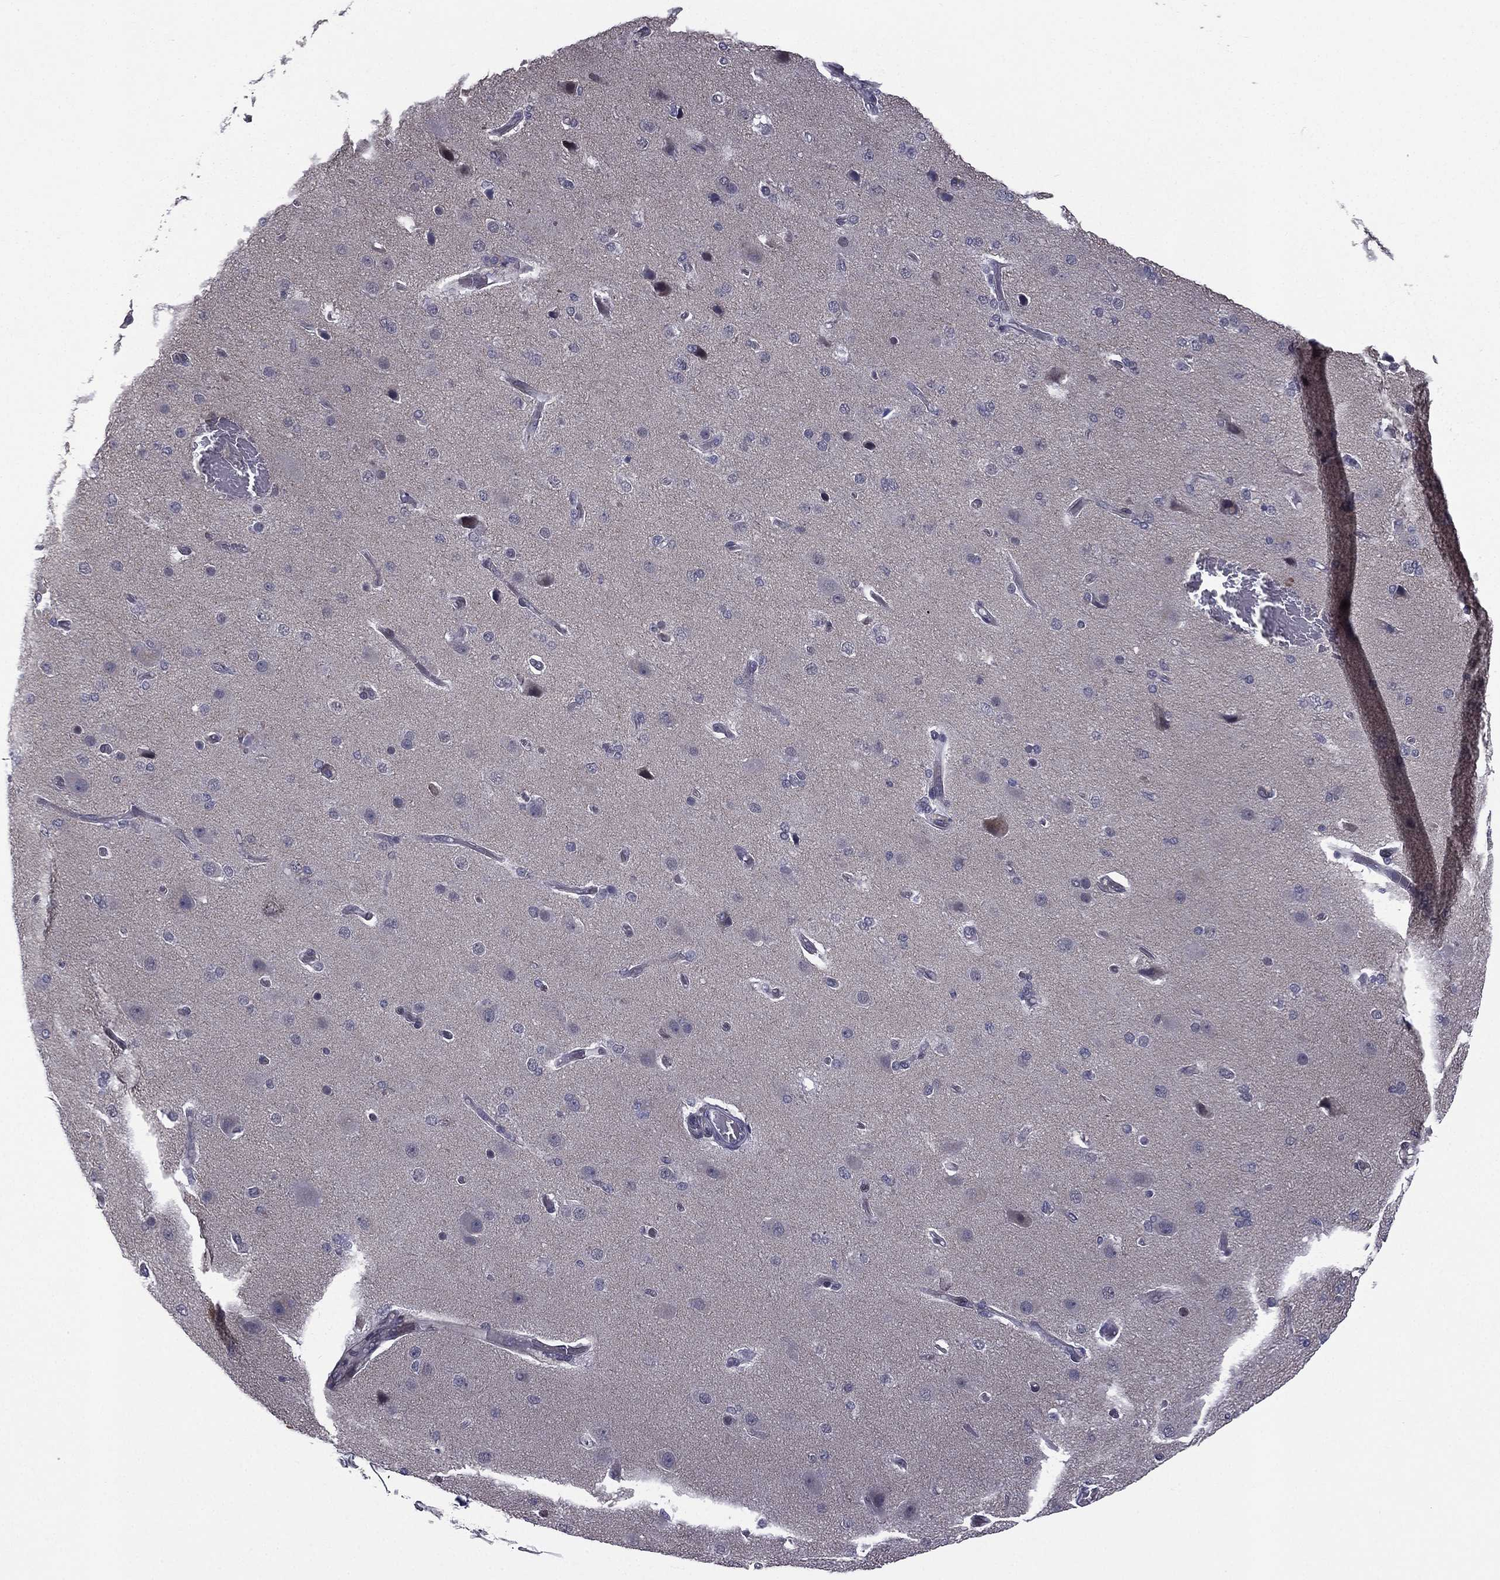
{"staining": {"intensity": "negative", "quantity": "none", "location": "none"}, "tissue": "cerebral cortex", "cell_type": "Endothelial cells", "image_type": "normal", "snomed": [{"axis": "morphology", "description": "Normal tissue, NOS"}, {"axis": "morphology", "description": "Glioma, malignant, High grade"}, {"axis": "topography", "description": "Cerebral cortex"}], "caption": "Cerebral cortex was stained to show a protein in brown. There is no significant expression in endothelial cells. Nuclei are stained in blue.", "gene": "ACTRT2", "patient": {"sex": "male", "age": 77}}